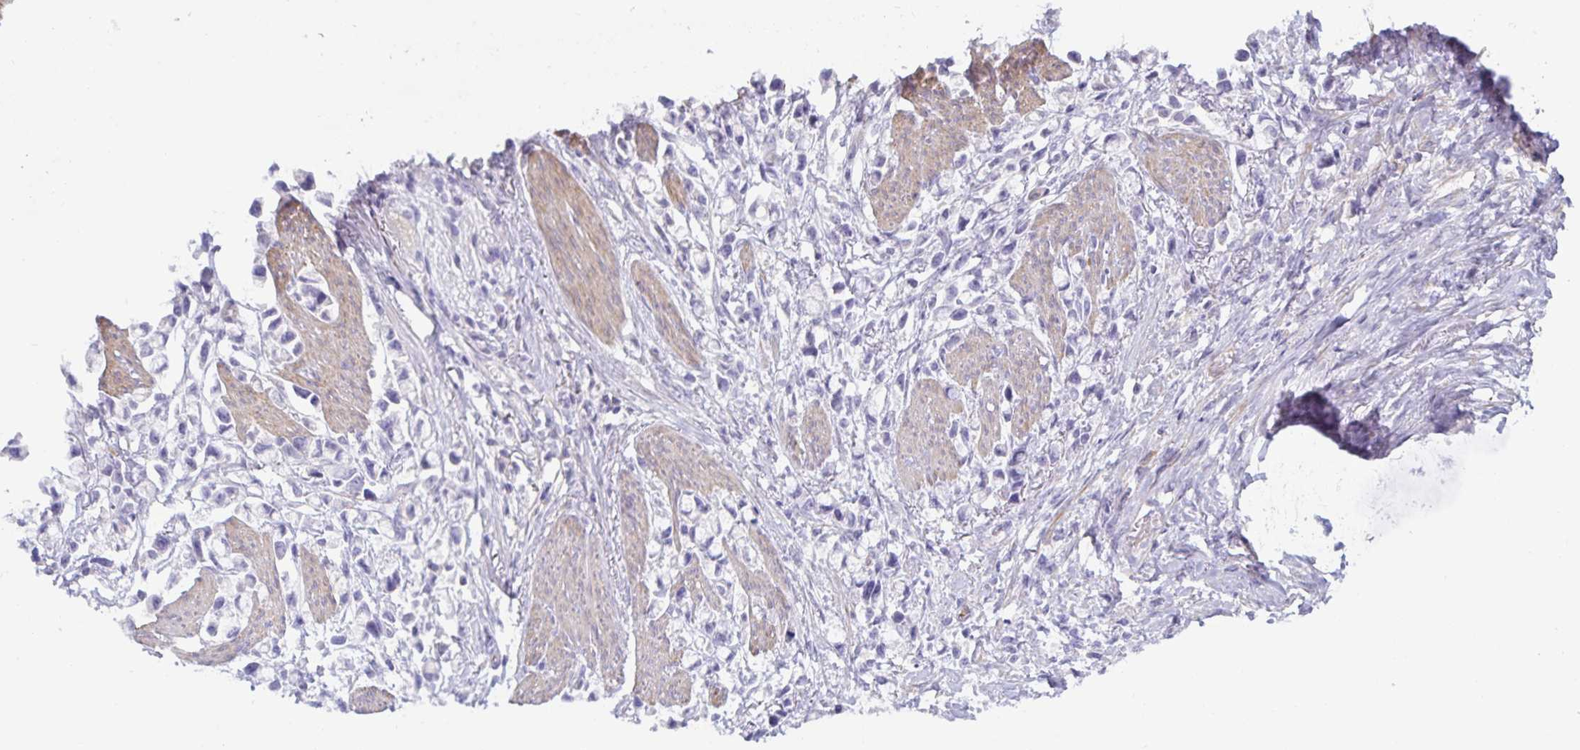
{"staining": {"intensity": "negative", "quantity": "none", "location": "none"}, "tissue": "stomach cancer", "cell_type": "Tumor cells", "image_type": "cancer", "snomed": [{"axis": "morphology", "description": "Adenocarcinoma, NOS"}, {"axis": "topography", "description": "Stomach"}], "caption": "Protein analysis of stomach cancer (adenocarcinoma) shows no significant staining in tumor cells.", "gene": "SPAG4", "patient": {"sex": "female", "age": 81}}